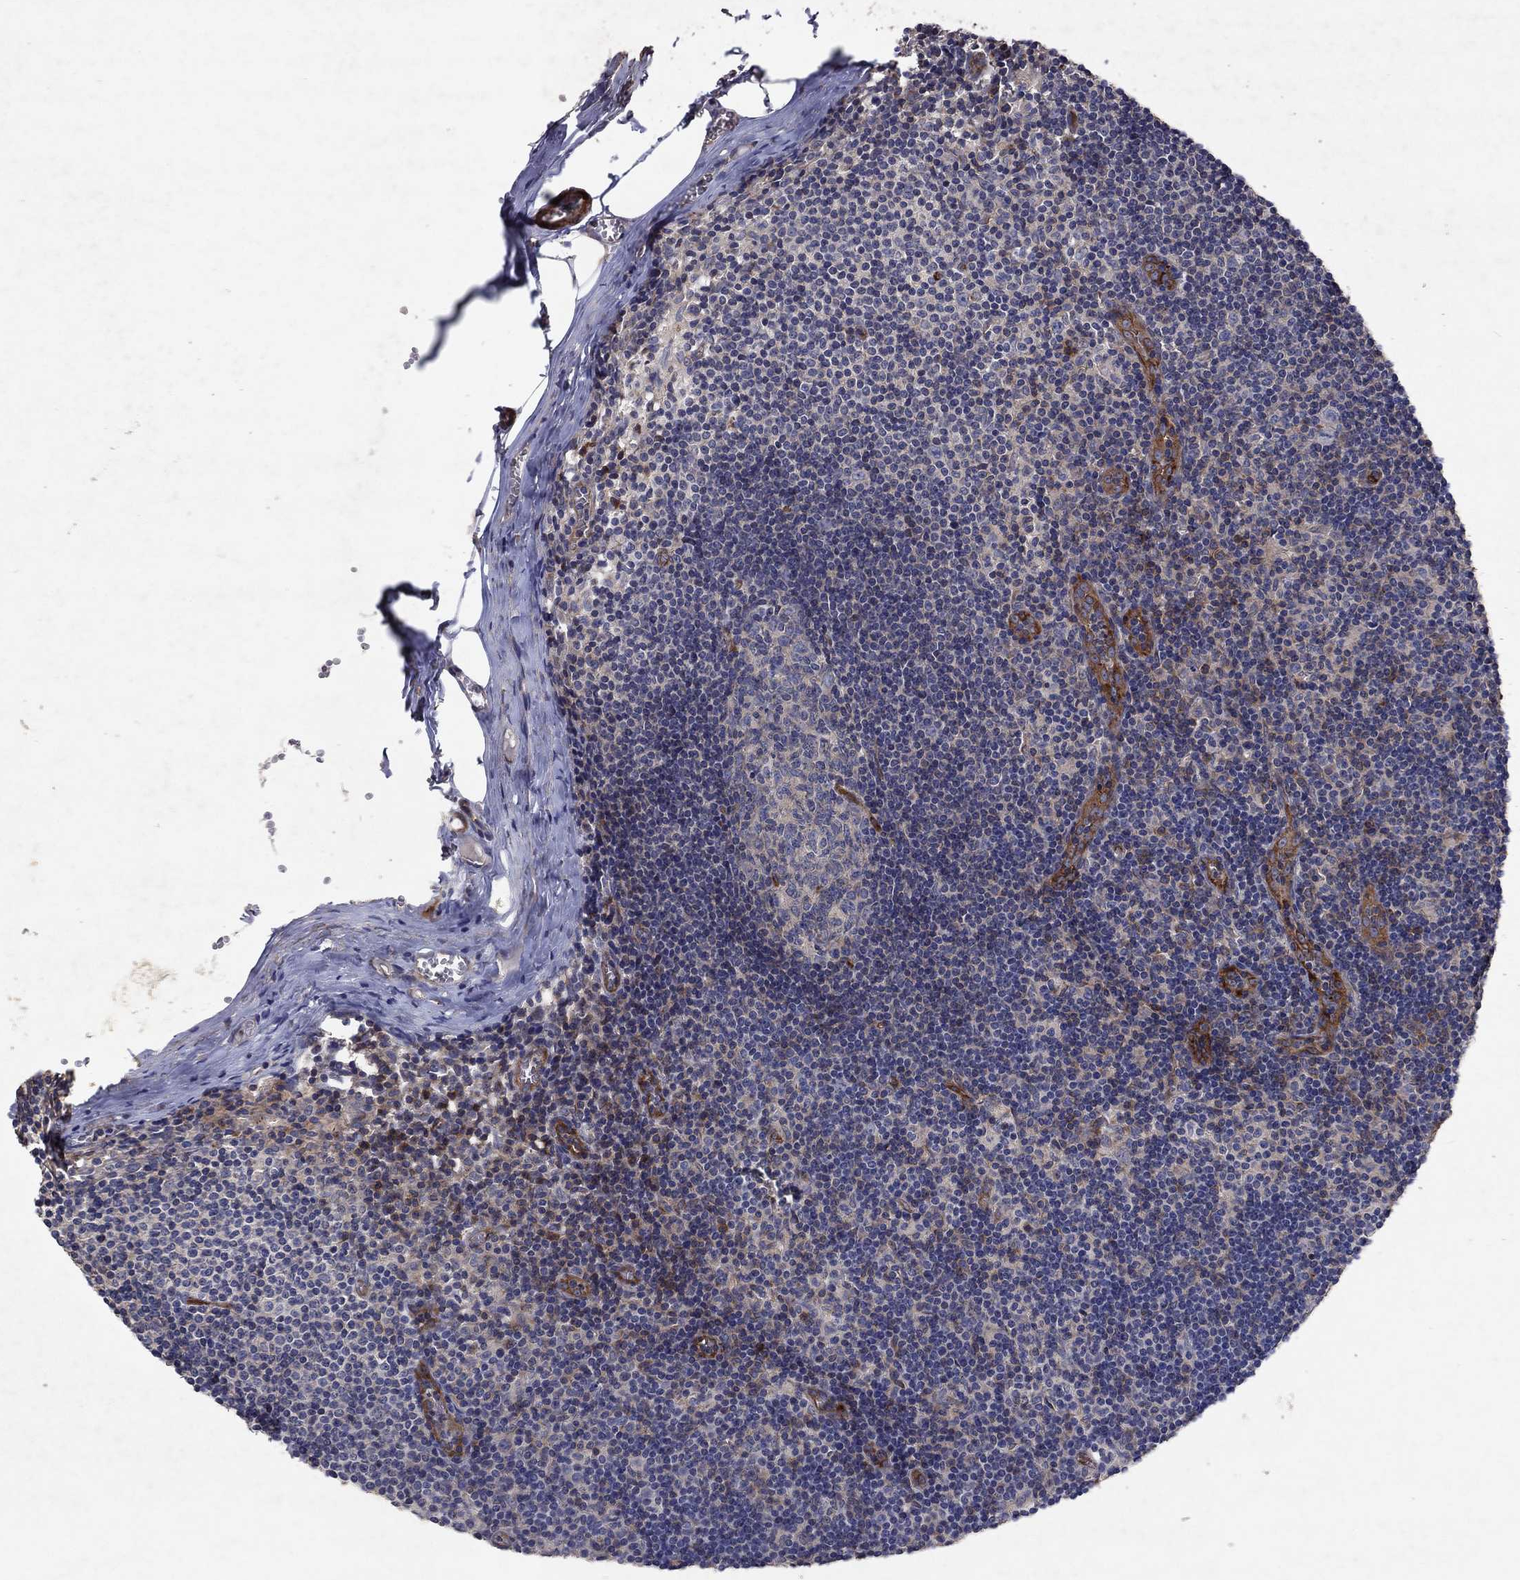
{"staining": {"intensity": "negative", "quantity": "none", "location": "none"}, "tissue": "lymph node", "cell_type": "Germinal center cells", "image_type": "normal", "snomed": [{"axis": "morphology", "description": "Normal tissue, NOS"}, {"axis": "topography", "description": "Lymph node"}], "caption": "Human lymph node stained for a protein using IHC displays no positivity in germinal center cells.", "gene": "FRG1", "patient": {"sex": "male", "age": 59}}